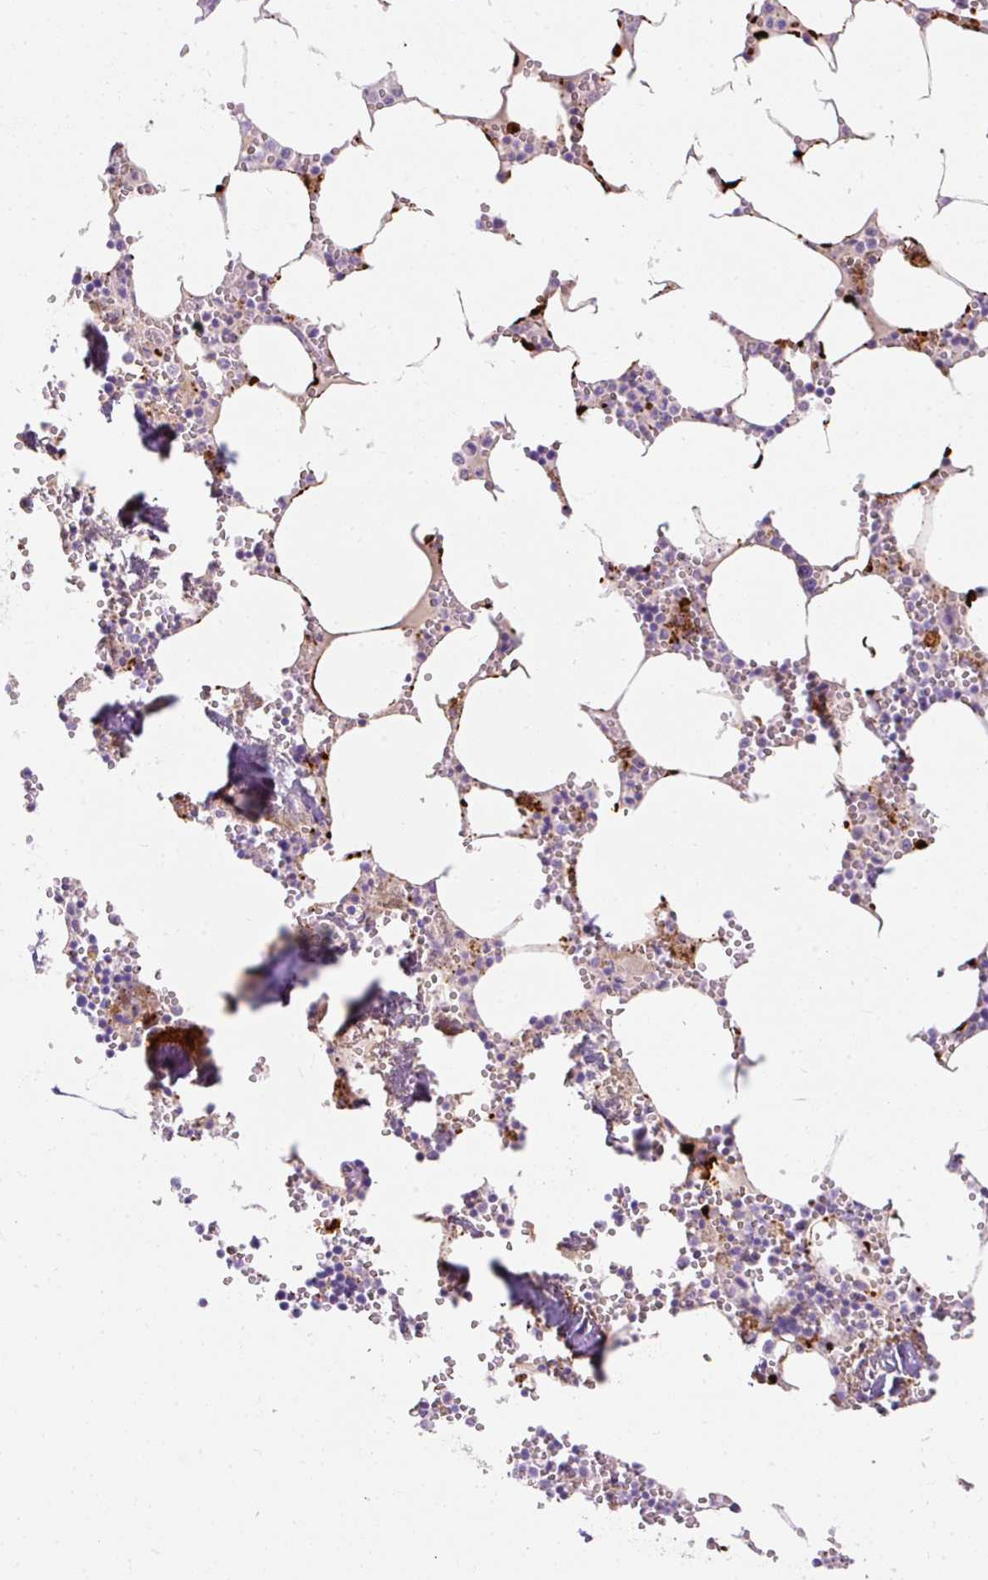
{"staining": {"intensity": "moderate", "quantity": "<25%", "location": "cytoplasmic/membranous"}, "tissue": "bone marrow", "cell_type": "Hematopoietic cells", "image_type": "normal", "snomed": [{"axis": "morphology", "description": "Normal tissue, NOS"}, {"axis": "topography", "description": "Bone marrow"}], "caption": "Brown immunohistochemical staining in unremarkable bone marrow shows moderate cytoplasmic/membranous positivity in approximately <25% of hematopoietic cells. Using DAB (brown) and hematoxylin (blue) stains, captured at high magnification using brightfield microscopy.", "gene": "APOC2", "patient": {"sex": "male", "age": 54}}